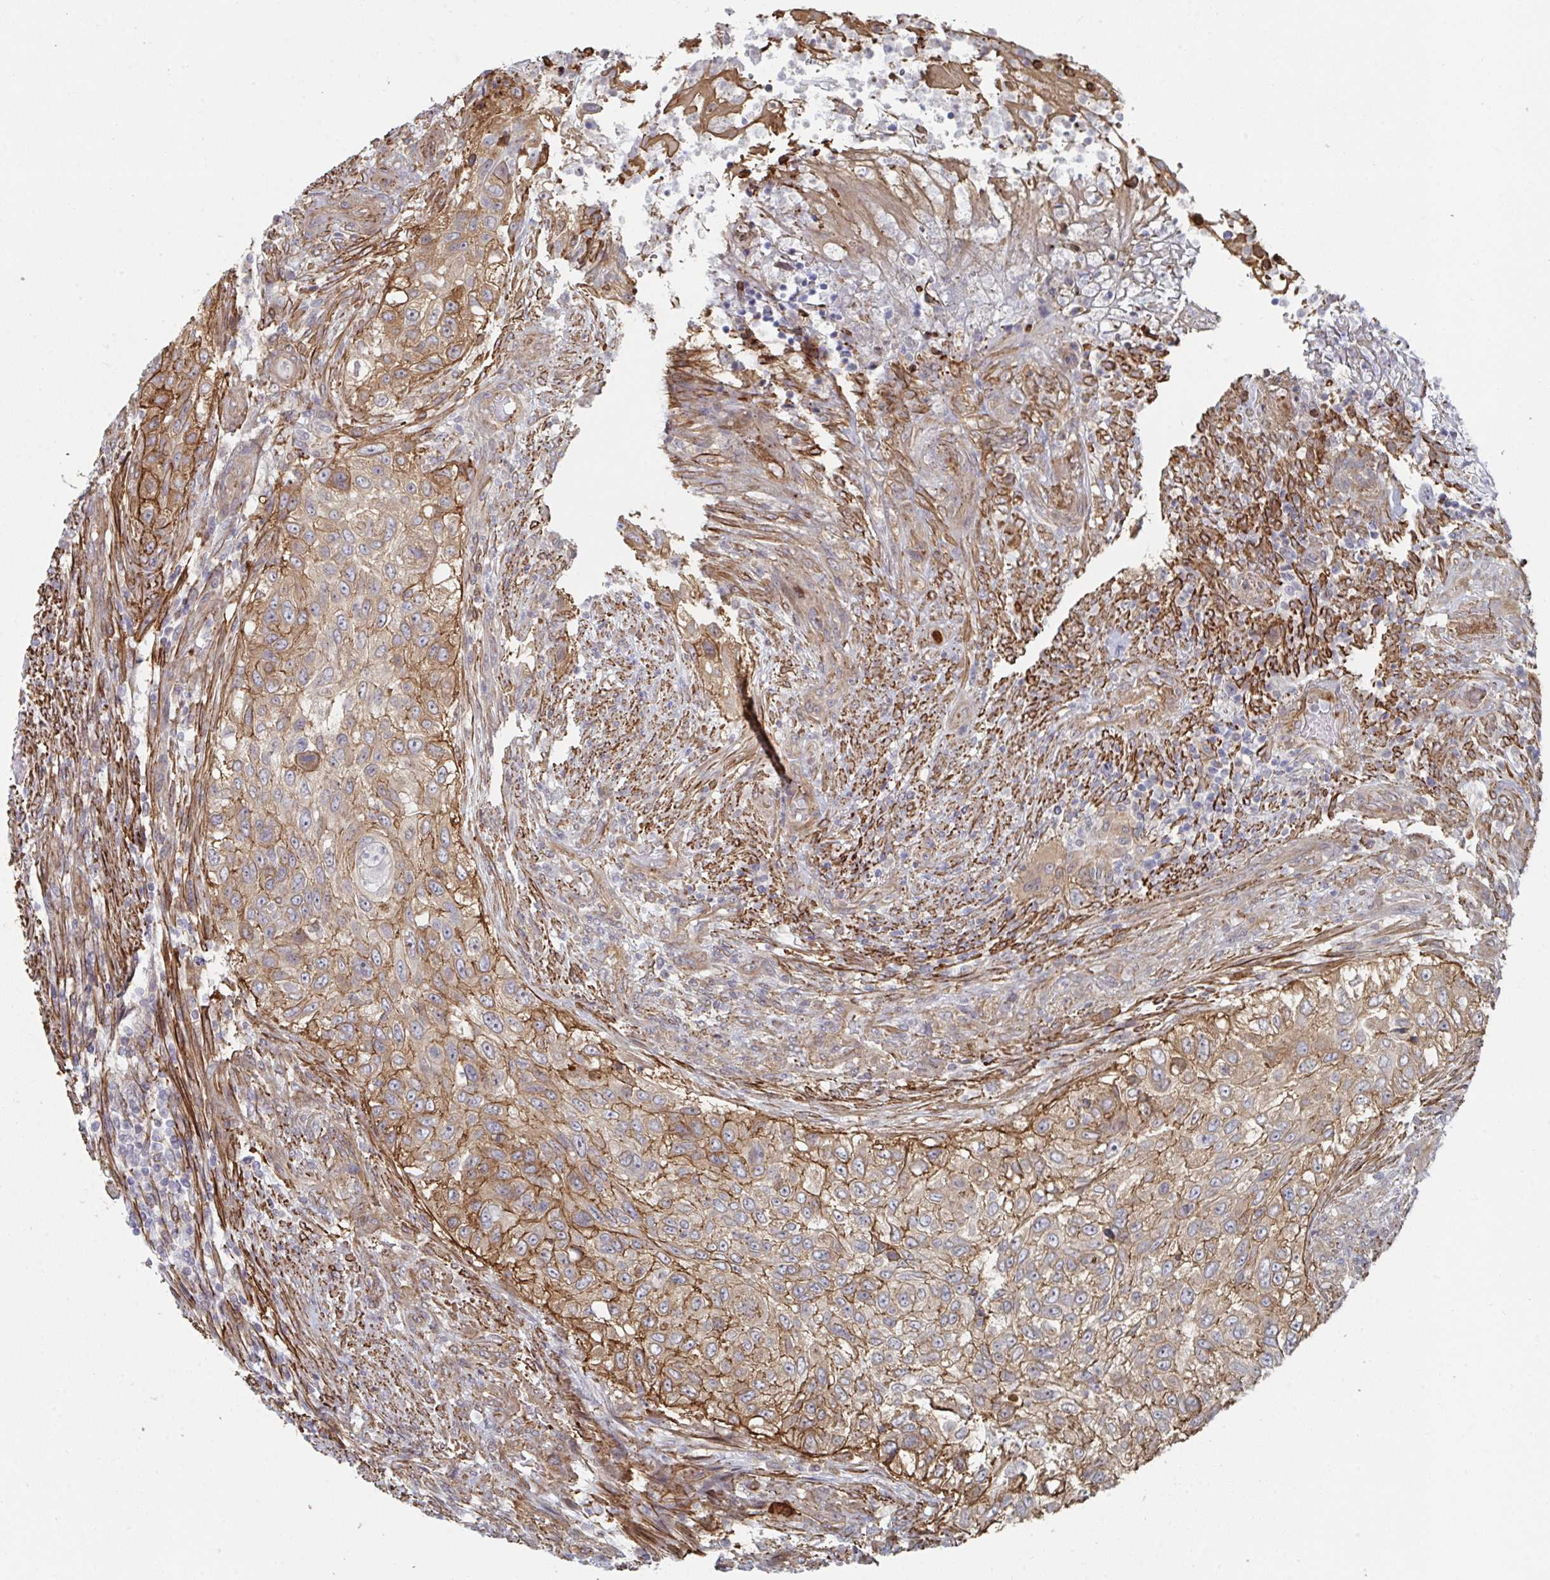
{"staining": {"intensity": "moderate", "quantity": "25%-75%", "location": "cytoplasmic/membranous"}, "tissue": "urothelial cancer", "cell_type": "Tumor cells", "image_type": "cancer", "snomed": [{"axis": "morphology", "description": "Urothelial carcinoma, High grade"}, {"axis": "topography", "description": "Urinary bladder"}], "caption": "Immunohistochemistry image of neoplastic tissue: human high-grade urothelial carcinoma stained using IHC demonstrates medium levels of moderate protein expression localized specifically in the cytoplasmic/membranous of tumor cells, appearing as a cytoplasmic/membranous brown color.", "gene": "NEURL4", "patient": {"sex": "female", "age": 60}}